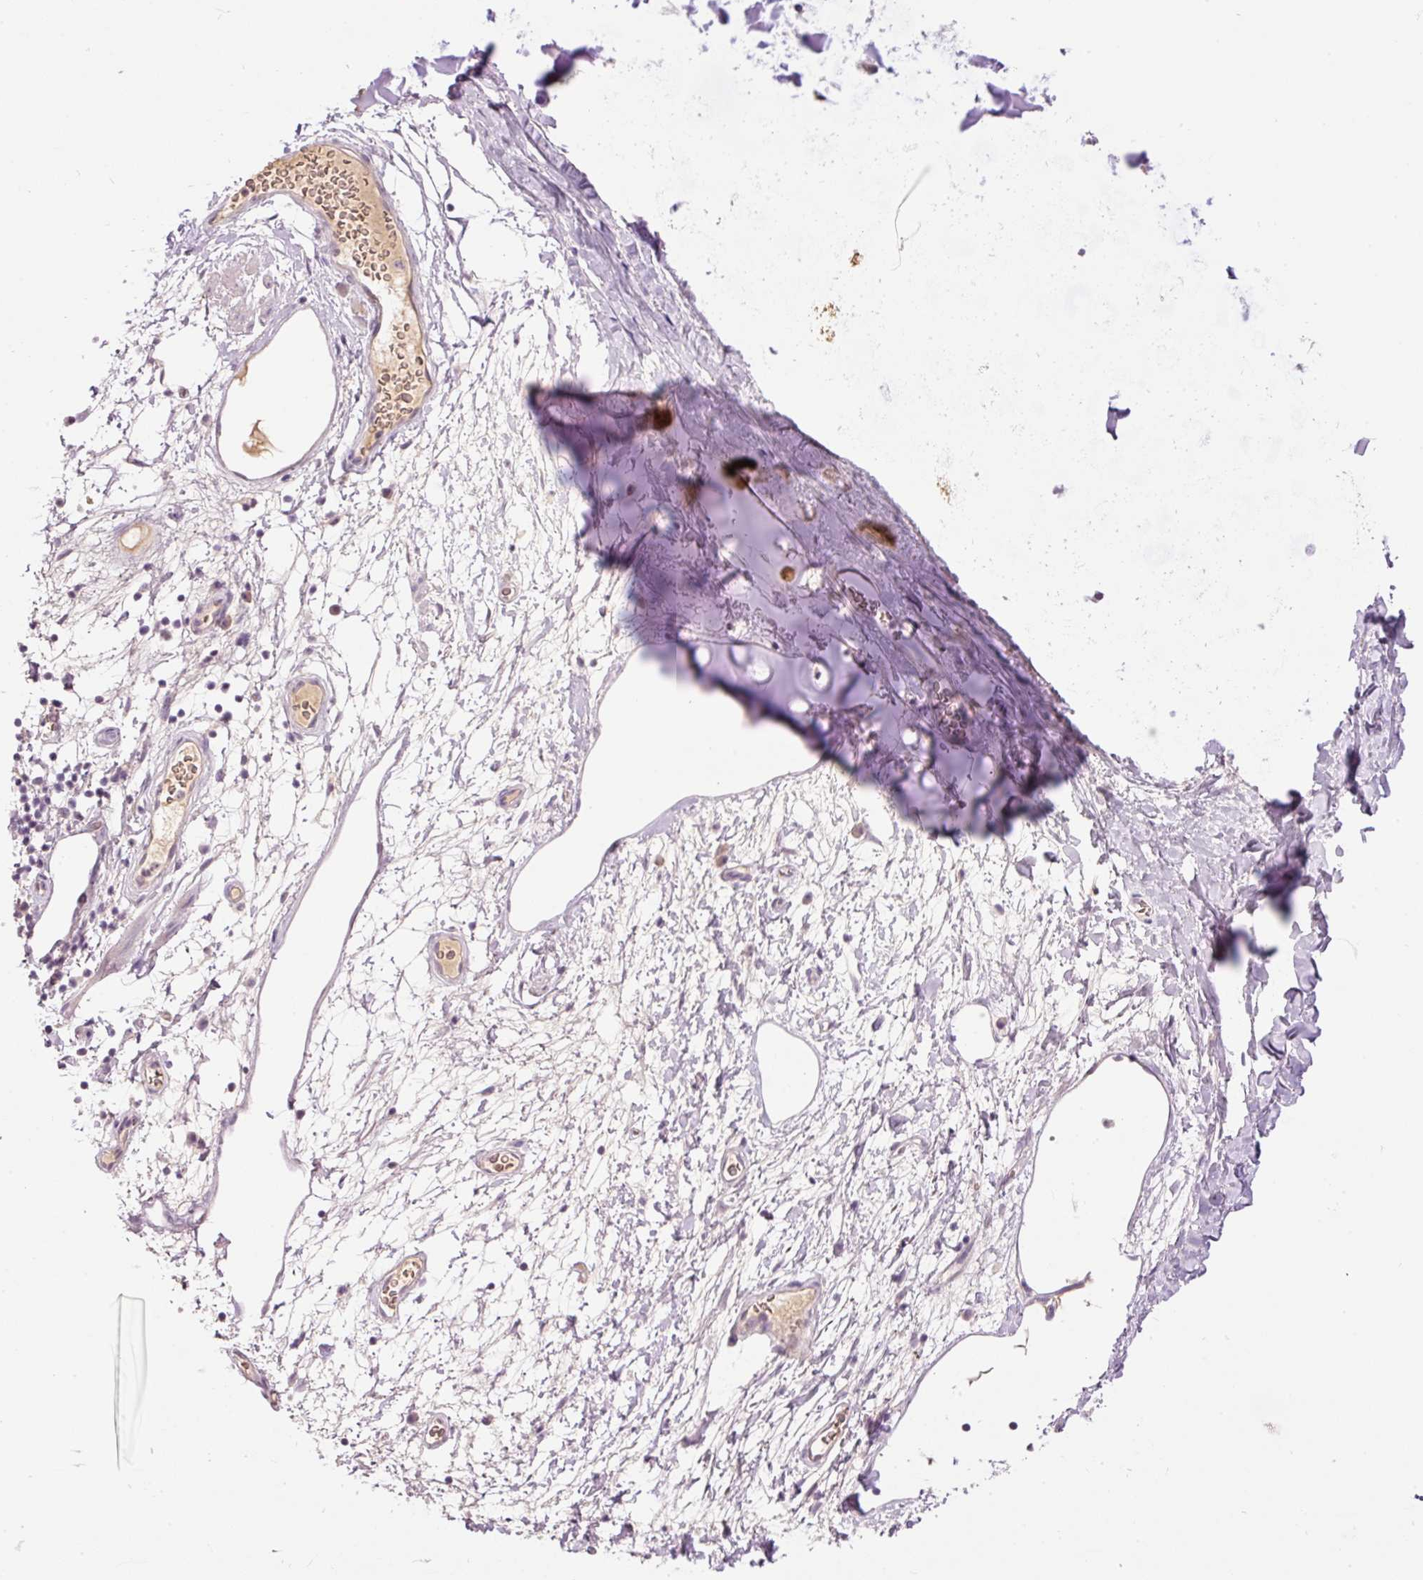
{"staining": {"intensity": "negative", "quantity": "none", "location": "none"}, "tissue": "adipose tissue", "cell_type": "Adipocytes", "image_type": "normal", "snomed": [{"axis": "morphology", "description": "Normal tissue, NOS"}, {"axis": "topography", "description": "Cartilage tissue"}, {"axis": "topography", "description": "Bronchus"}], "caption": "Immunohistochemistry photomicrograph of normal human adipose tissue stained for a protein (brown), which demonstrates no expression in adipocytes.", "gene": "LY6G6D", "patient": {"sex": "male", "age": 58}}